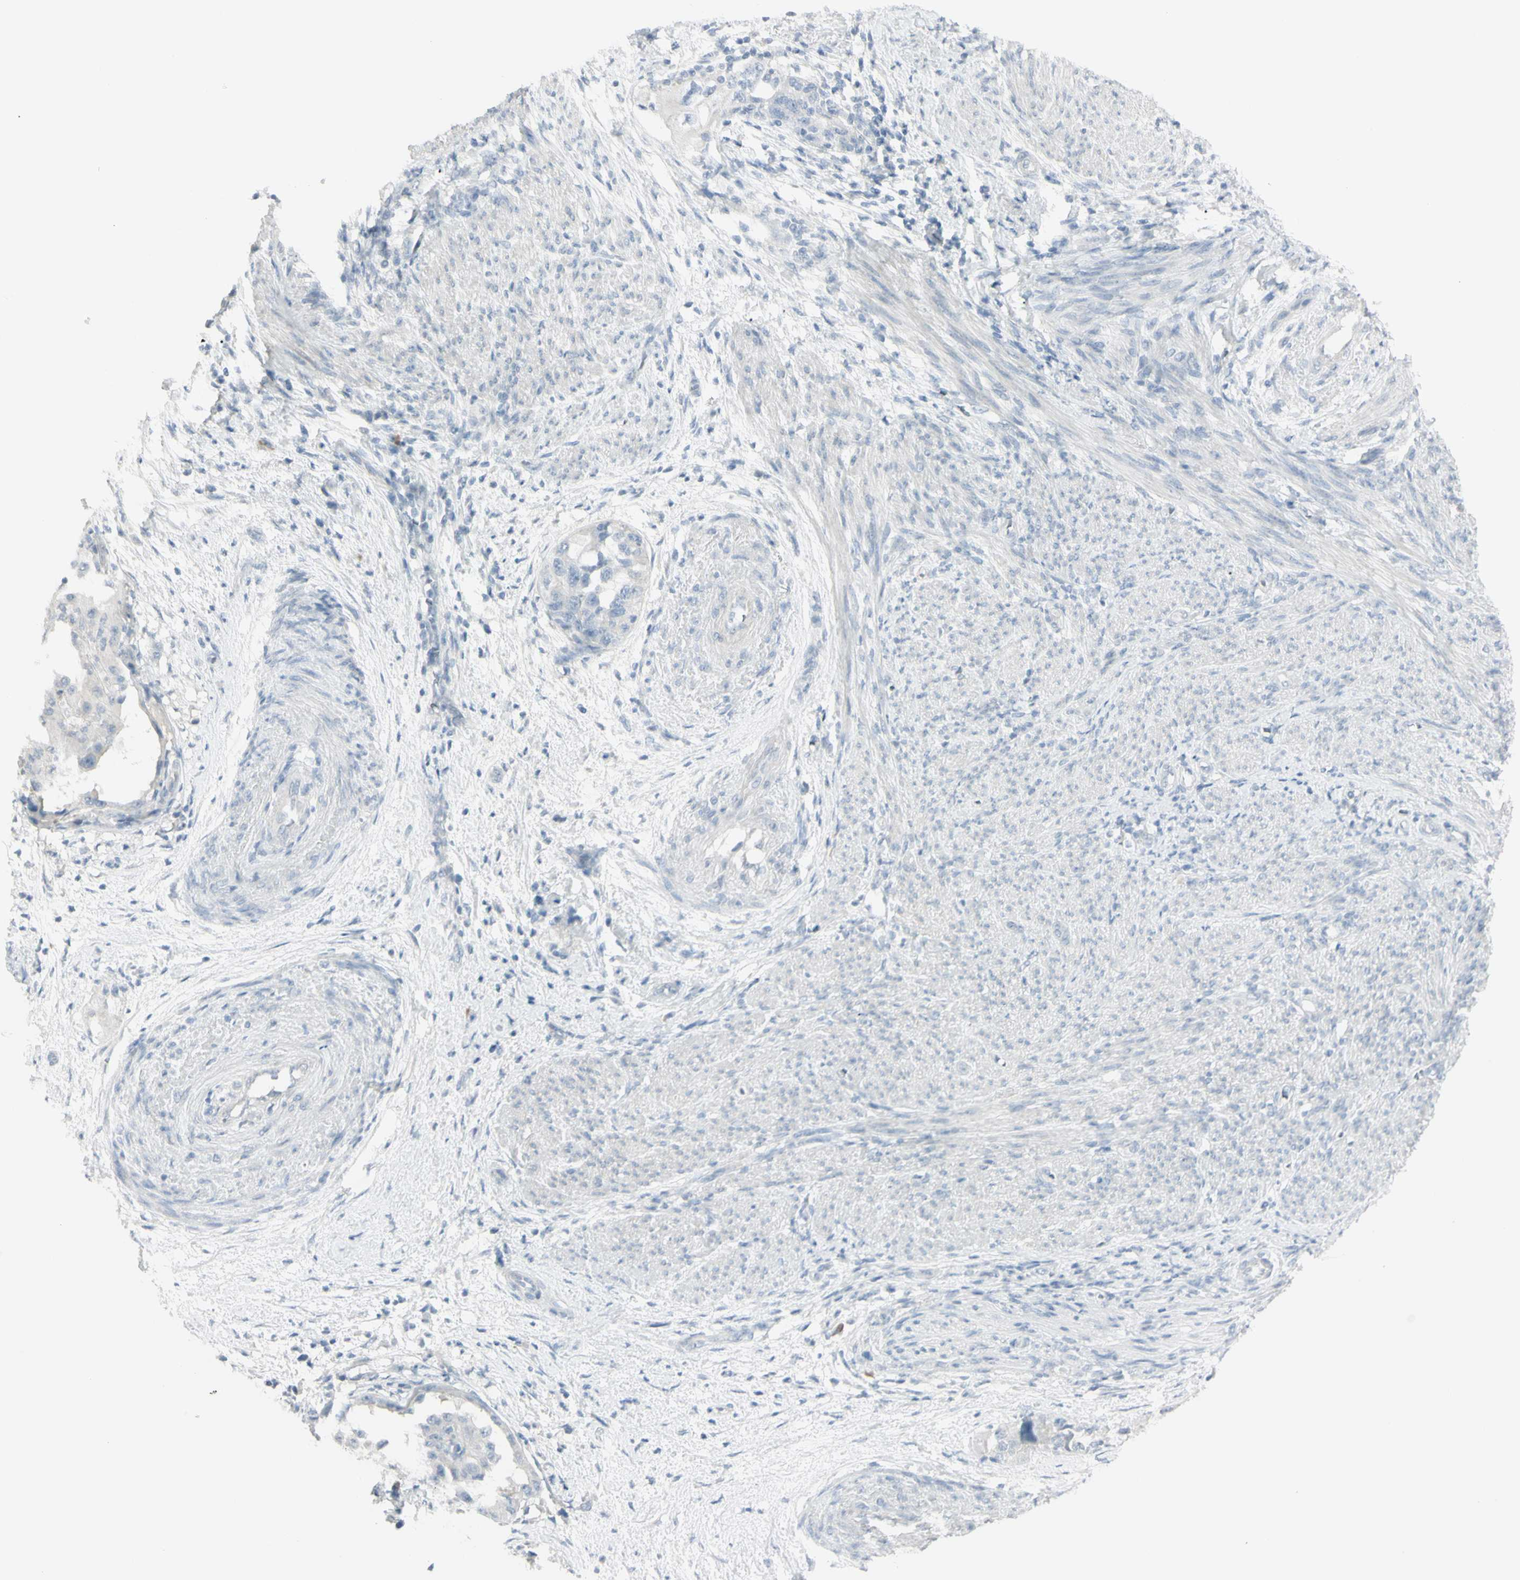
{"staining": {"intensity": "negative", "quantity": "none", "location": "none"}, "tissue": "endometrial cancer", "cell_type": "Tumor cells", "image_type": "cancer", "snomed": [{"axis": "morphology", "description": "Adenocarcinoma, NOS"}, {"axis": "topography", "description": "Endometrium"}], "caption": "Immunohistochemistry image of adenocarcinoma (endometrial) stained for a protein (brown), which displays no expression in tumor cells.", "gene": "PIP", "patient": {"sex": "female", "age": 85}}